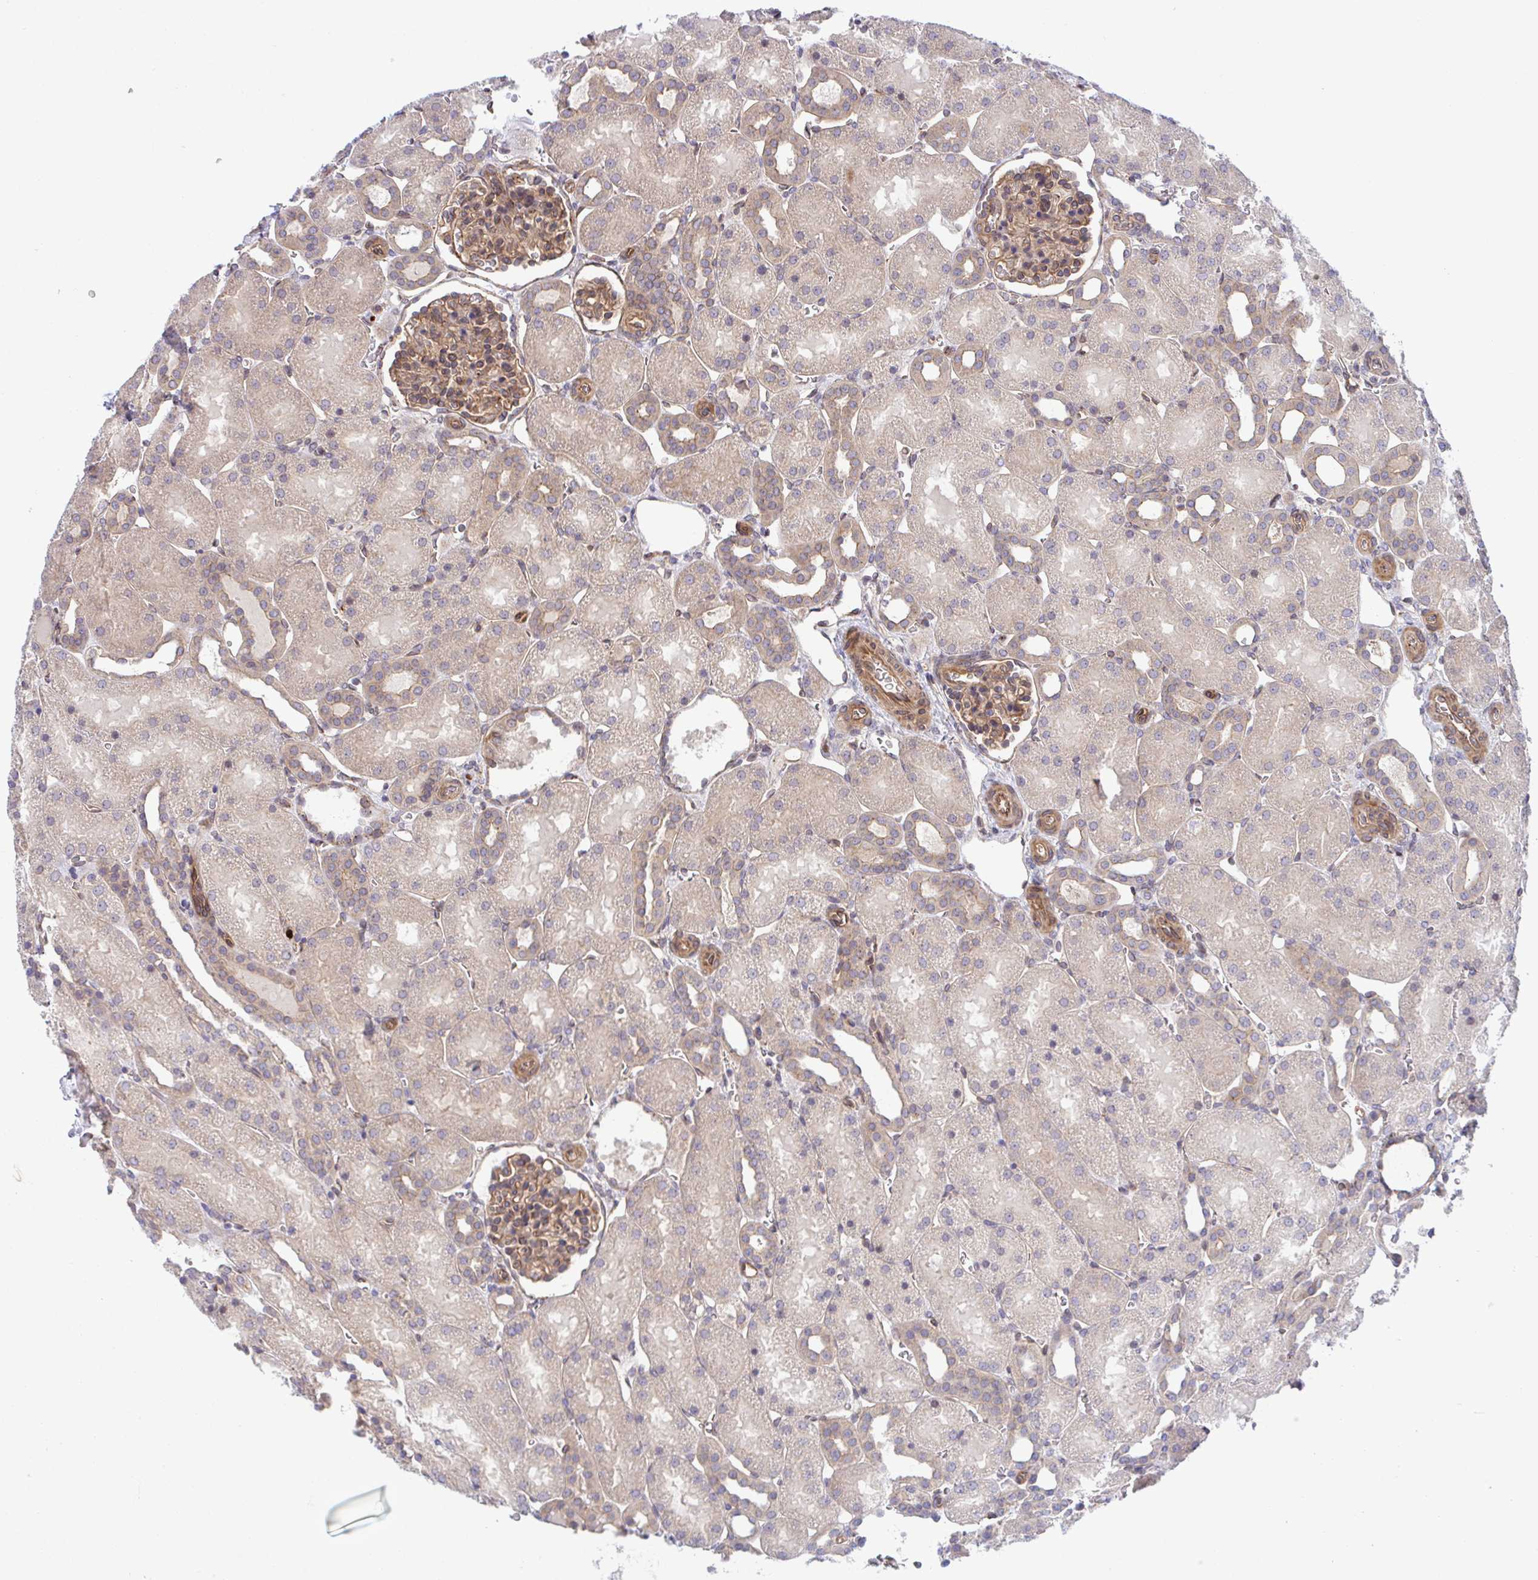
{"staining": {"intensity": "moderate", "quantity": ">75%", "location": "cytoplasmic/membranous,nuclear"}, "tissue": "kidney", "cell_type": "Cells in glomeruli", "image_type": "normal", "snomed": [{"axis": "morphology", "description": "Normal tissue, NOS"}, {"axis": "topography", "description": "Kidney"}], "caption": "Immunohistochemistry micrograph of normal kidney: kidney stained using IHC exhibits medium levels of moderate protein expression localized specifically in the cytoplasmic/membranous,nuclear of cells in glomeruli, appearing as a cytoplasmic/membranous,nuclear brown color.", "gene": "ZBED3", "patient": {"sex": "male", "age": 2}}